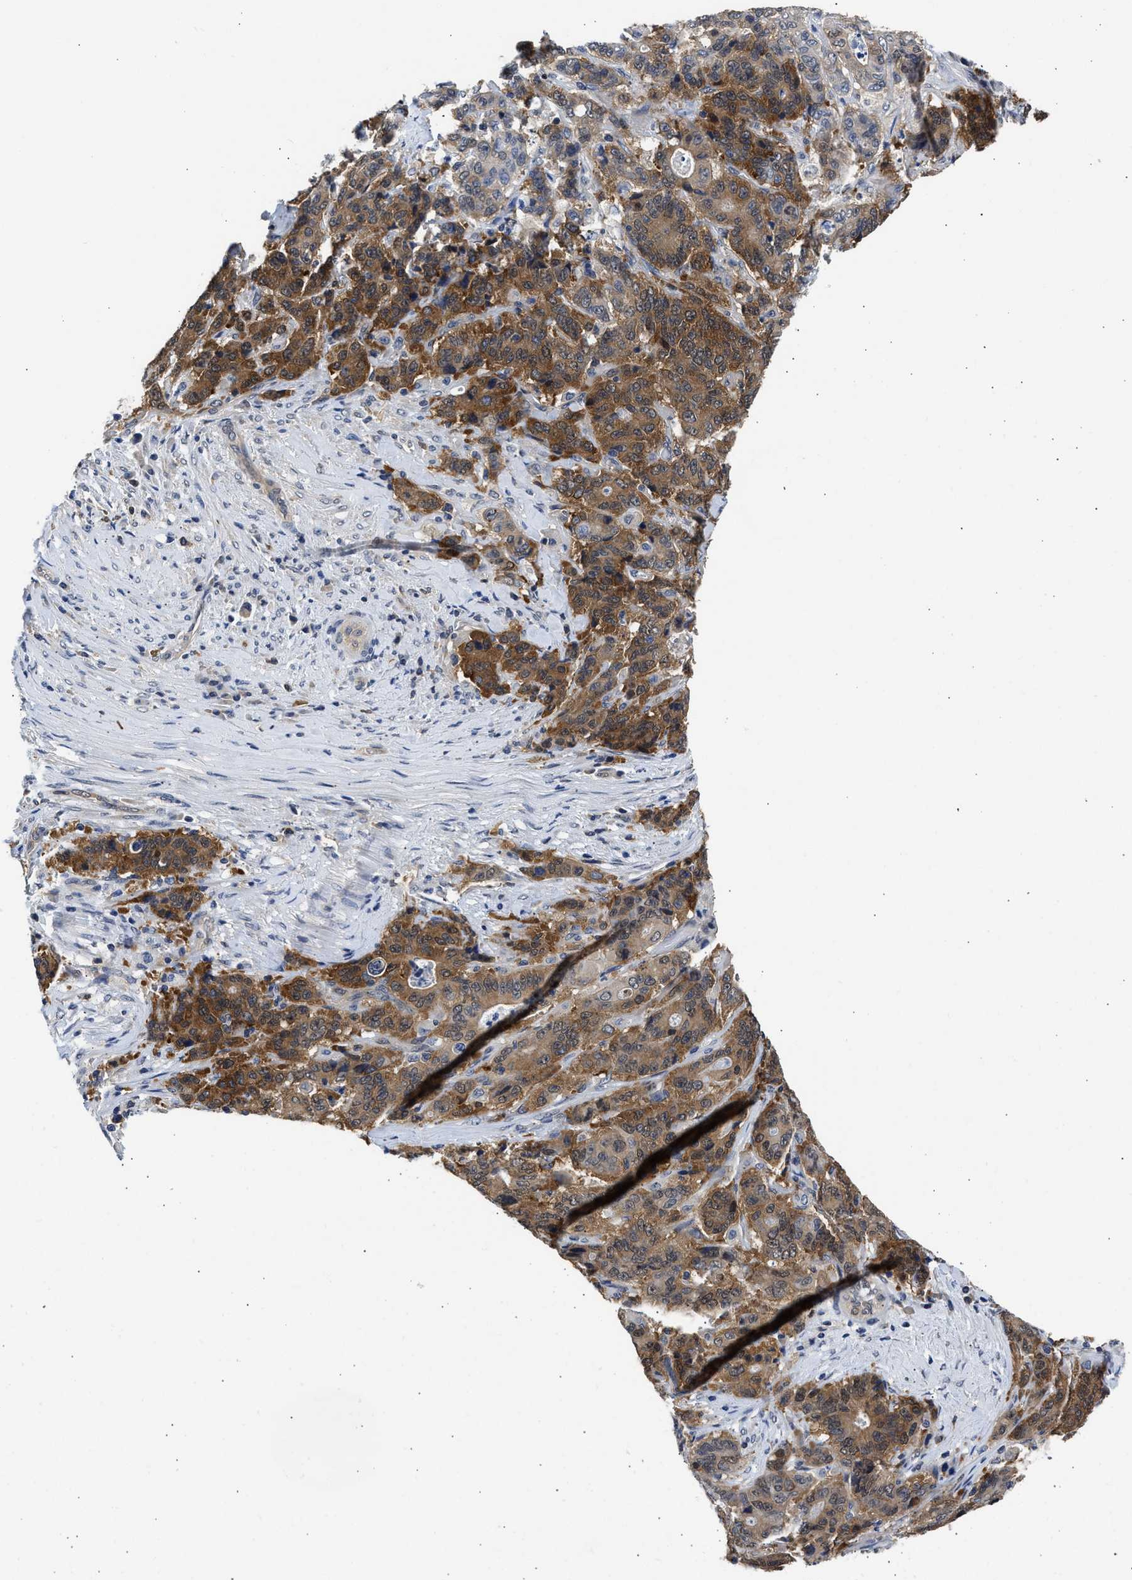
{"staining": {"intensity": "moderate", "quantity": ">75%", "location": "cytoplasmic/membranous"}, "tissue": "stomach cancer", "cell_type": "Tumor cells", "image_type": "cancer", "snomed": [{"axis": "morphology", "description": "Adenocarcinoma, NOS"}, {"axis": "topography", "description": "Stomach"}], "caption": "Protein expression analysis of stomach cancer (adenocarcinoma) shows moderate cytoplasmic/membranous expression in about >75% of tumor cells. The protein of interest is stained brown, and the nuclei are stained in blue (DAB IHC with brightfield microscopy, high magnification).", "gene": "XPO5", "patient": {"sex": "female", "age": 73}}